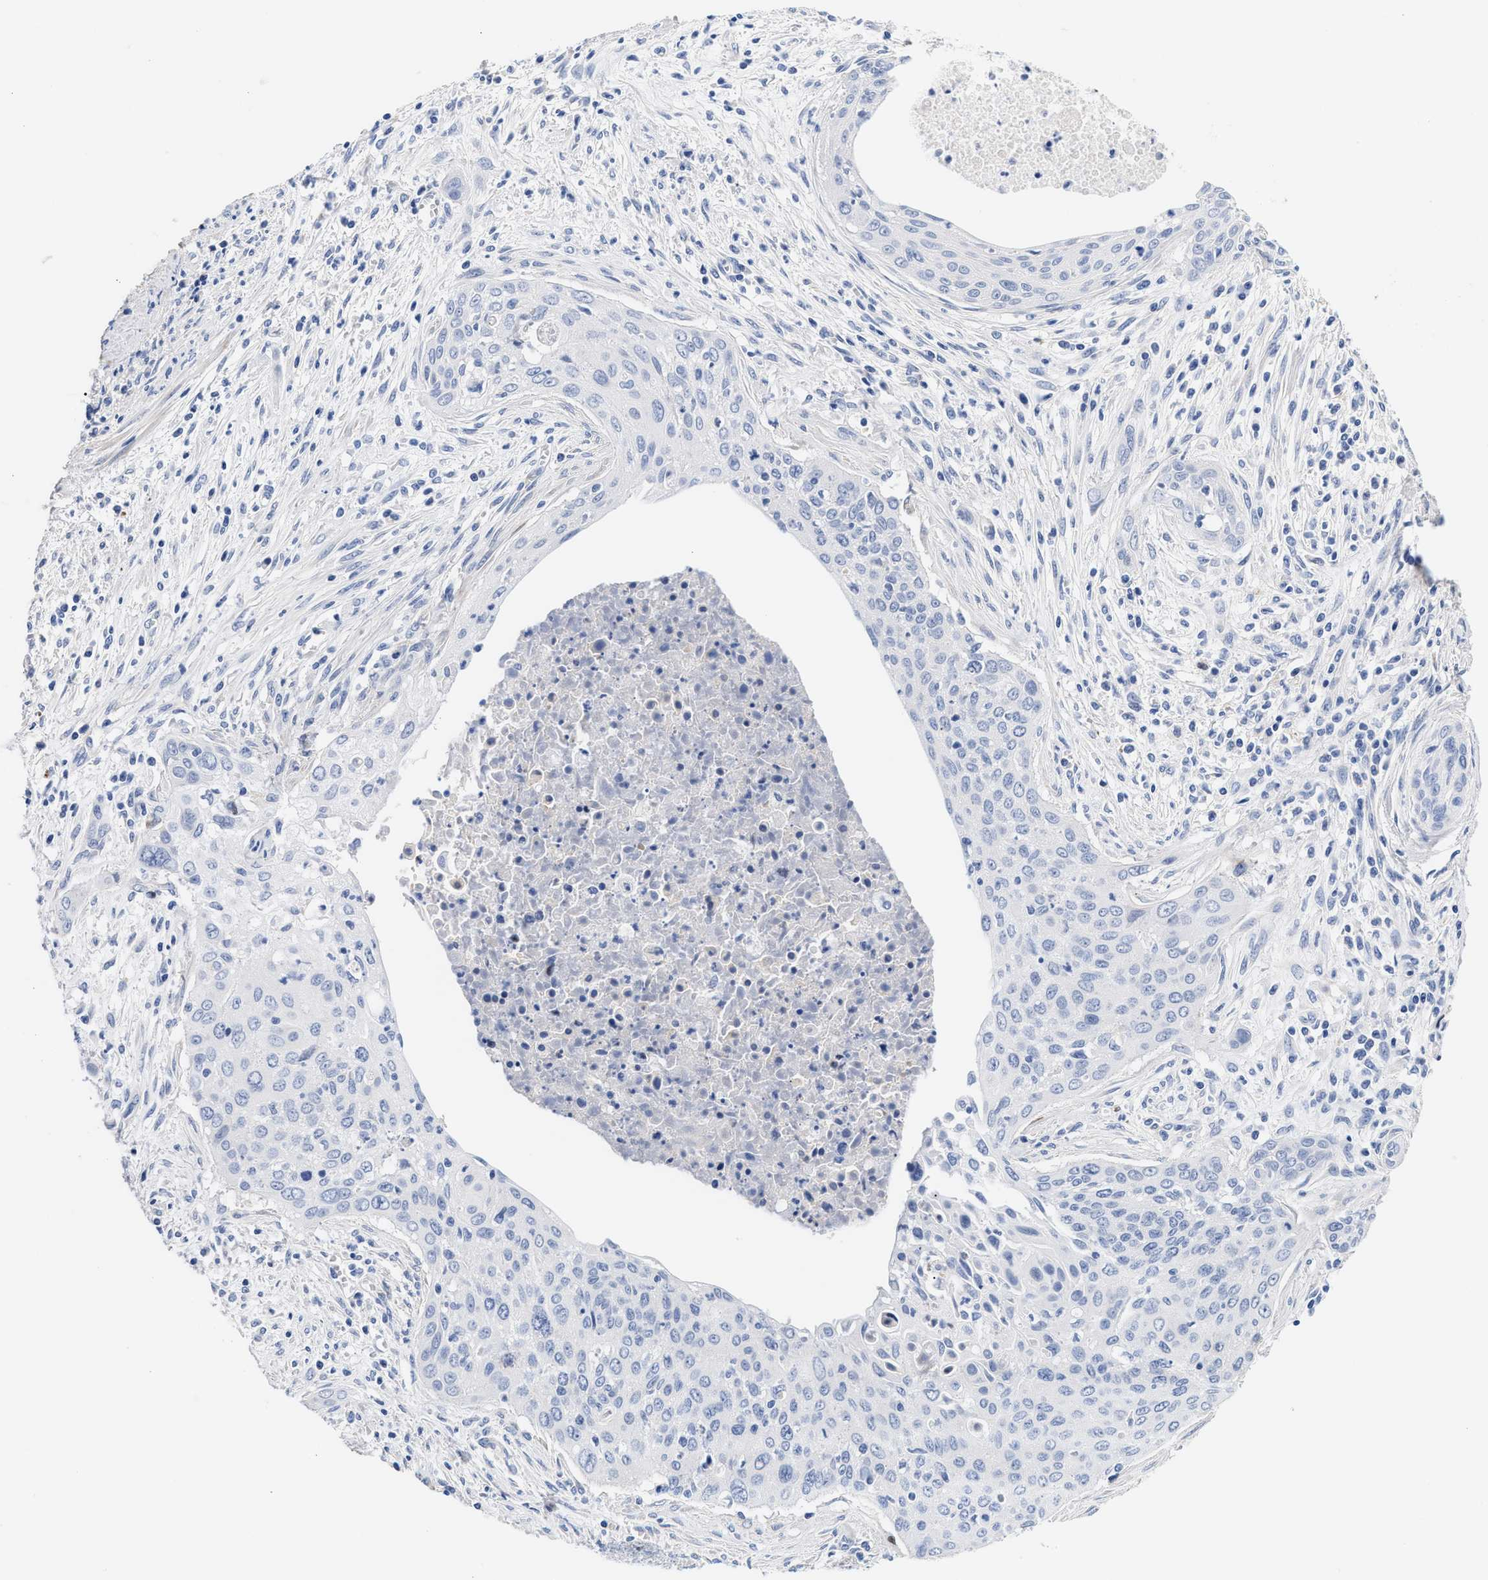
{"staining": {"intensity": "negative", "quantity": "none", "location": "none"}, "tissue": "cervical cancer", "cell_type": "Tumor cells", "image_type": "cancer", "snomed": [{"axis": "morphology", "description": "Squamous cell carcinoma, NOS"}, {"axis": "topography", "description": "Cervix"}], "caption": "Protein analysis of cervical cancer (squamous cell carcinoma) exhibits no significant staining in tumor cells. Nuclei are stained in blue.", "gene": "ACTL7B", "patient": {"sex": "female", "age": 55}}